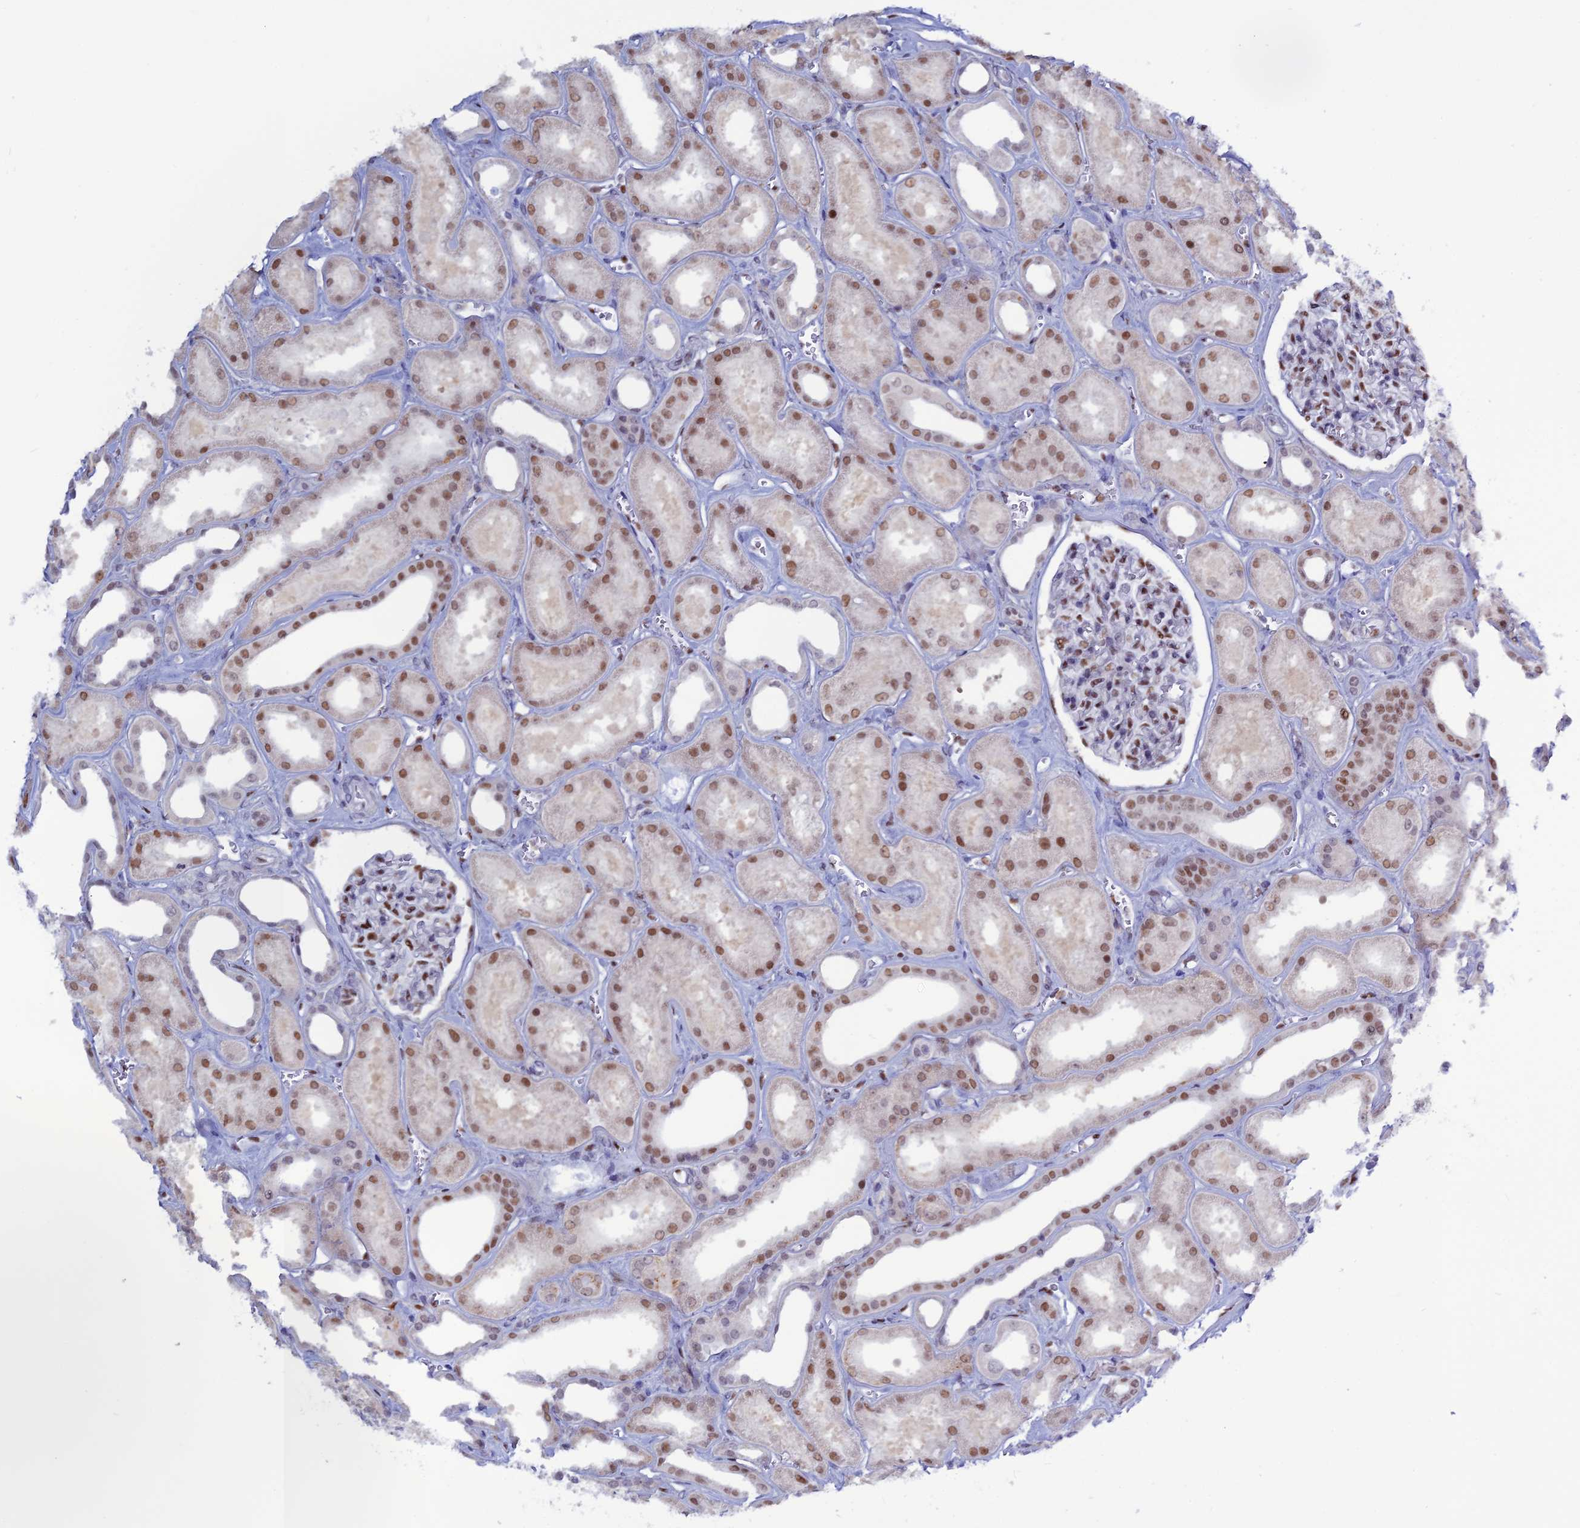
{"staining": {"intensity": "moderate", "quantity": "25%-75%", "location": "nuclear"}, "tissue": "kidney", "cell_type": "Cells in glomeruli", "image_type": "normal", "snomed": [{"axis": "morphology", "description": "Normal tissue, NOS"}, {"axis": "morphology", "description": "Adenocarcinoma, NOS"}, {"axis": "topography", "description": "Kidney"}], "caption": "A photomicrograph of human kidney stained for a protein shows moderate nuclear brown staining in cells in glomeruli. (brown staining indicates protein expression, while blue staining denotes nuclei).", "gene": "NOL4L", "patient": {"sex": "female", "age": 68}}